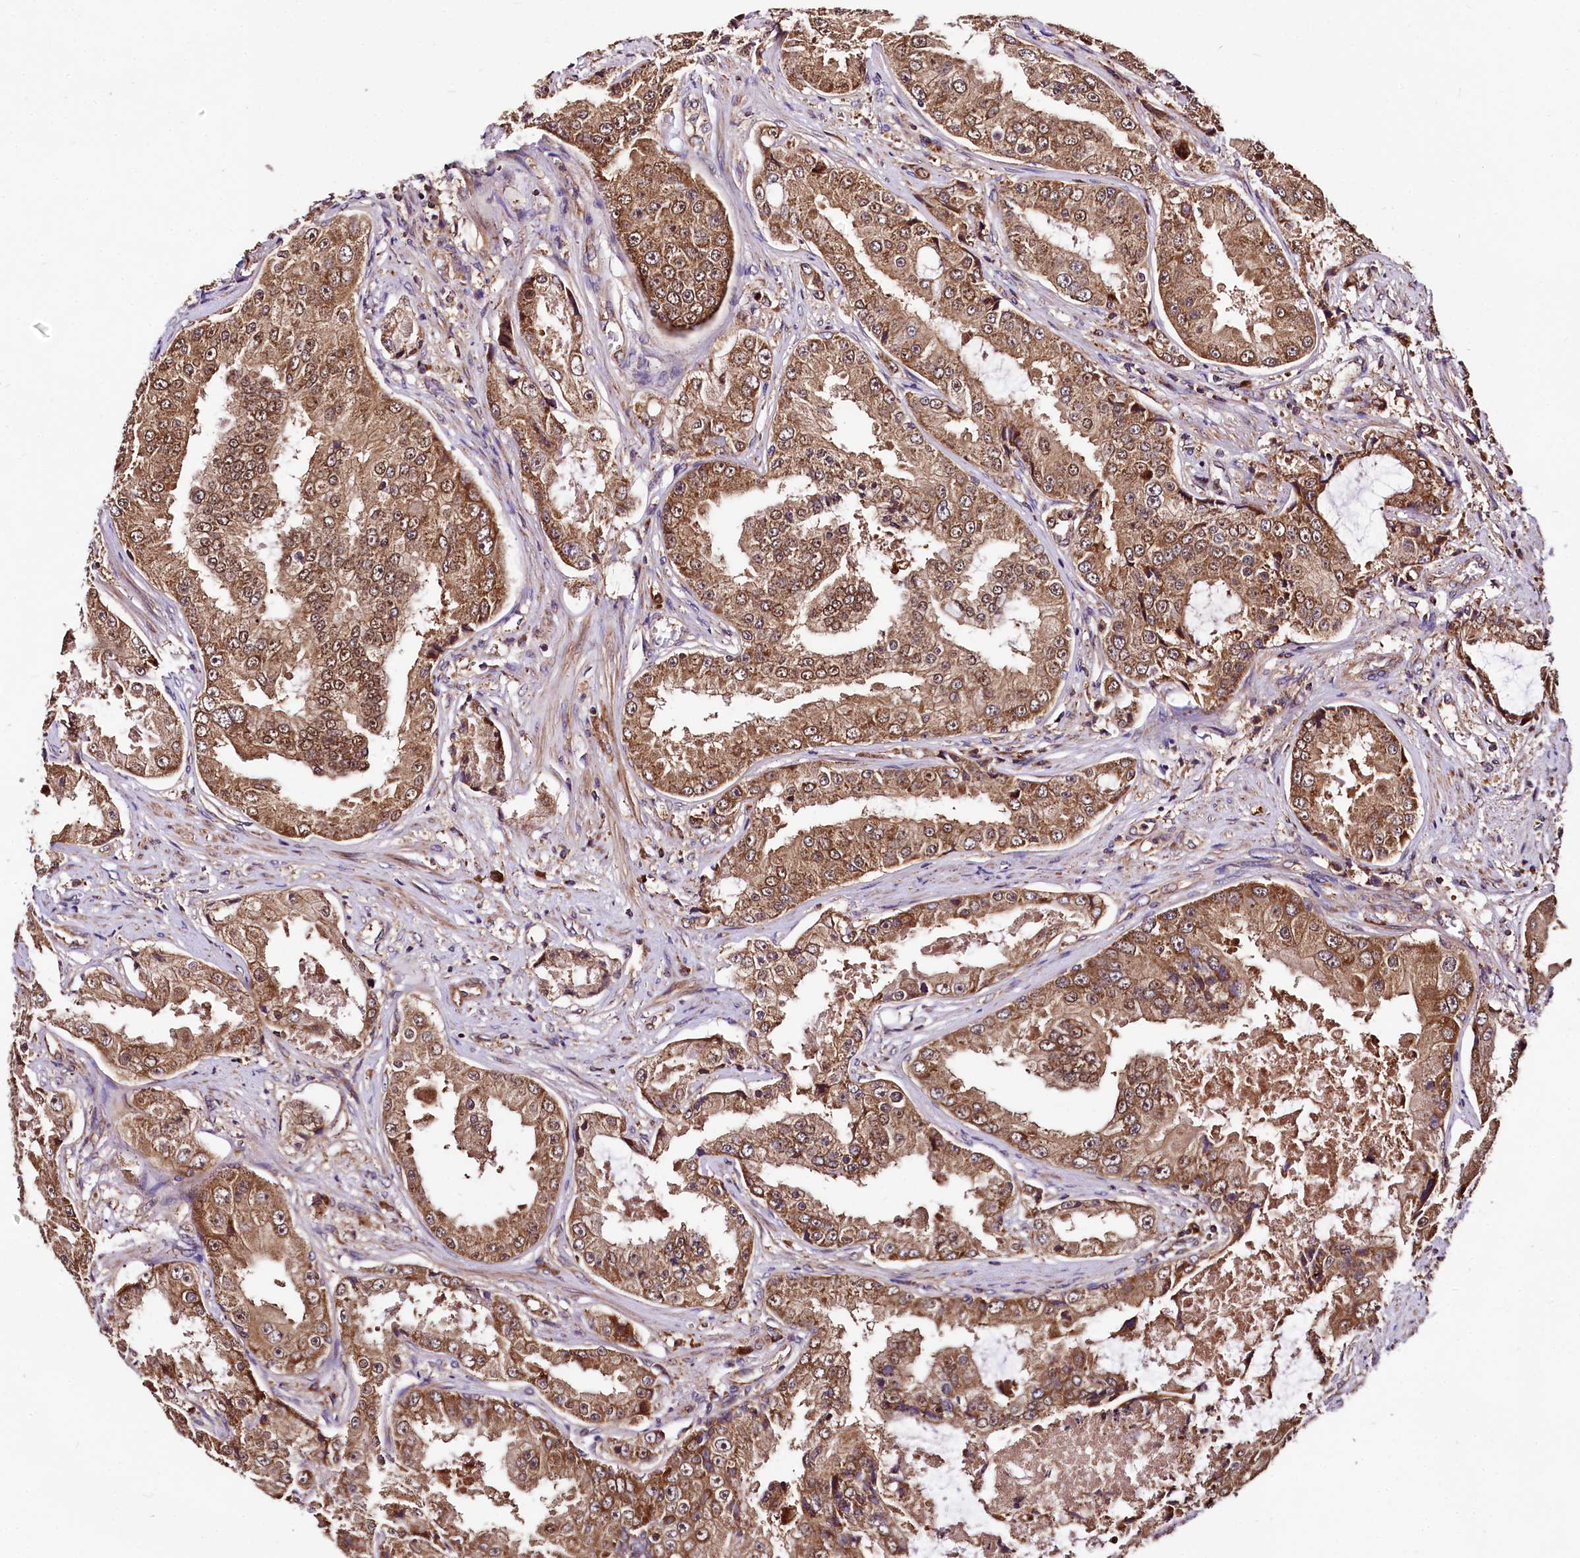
{"staining": {"intensity": "moderate", "quantity": ">75%", "location": "cytoplasmic/membranous"}, "tissue": "prostate cancer", "cell_type": "Tumor cells", "image_type": "cancer", "snomed": [{"axis": "morphology", "description": "Adenocarcinoma, High grade"}, {"axis": "topography", "description": "Prostate"}], "caption": "This histopathology image reveals immunohistochemistry staining of human adenocarcinoma (high-grade) (prostate), with medium moderate cytoplasmic/membranous positivity in about >75% of tumor cells.", "gene": "LRSAM1", "patient": {"sex": "male", "age": 73}}